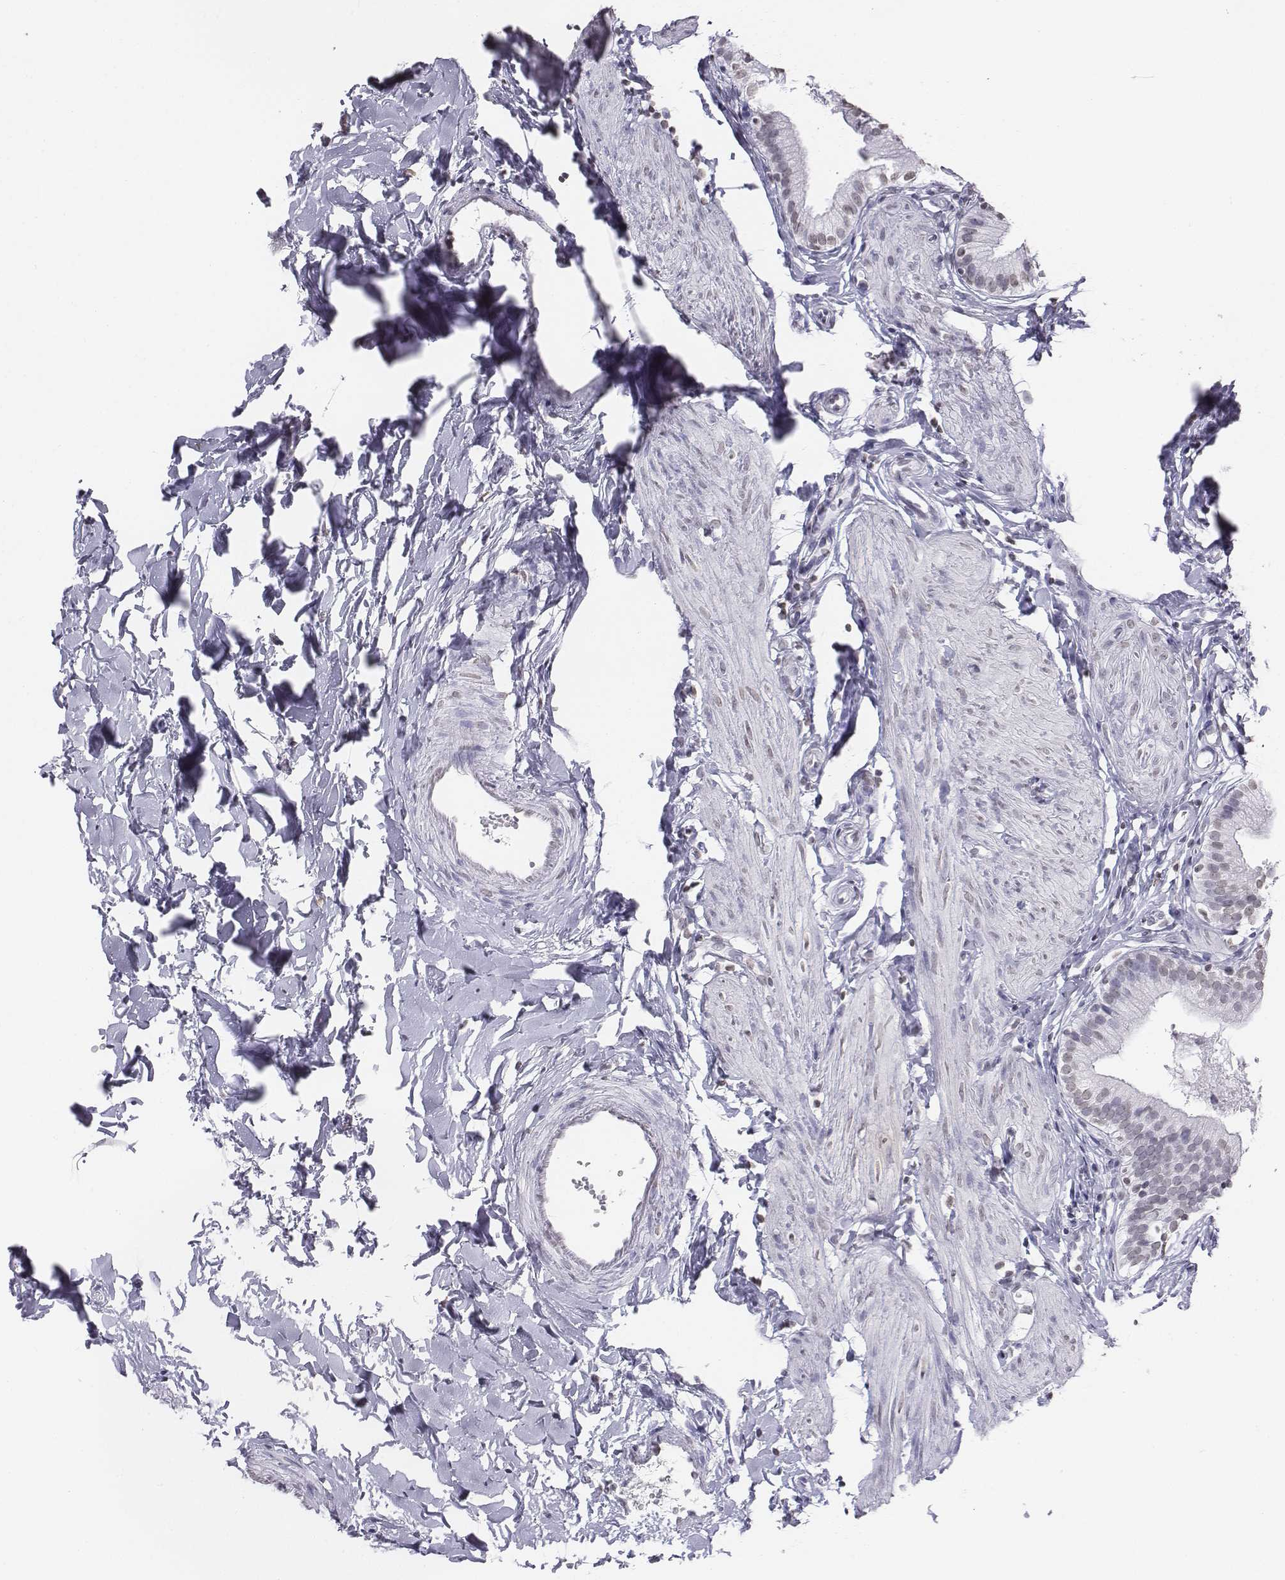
{"staining": {"intensity": "weak", "quantity": "<25%", "location": "nuclear"}, "tissue": "gallbladder", "cell_type": "Glandular cells", "image_type": "normal", "snomed": [{"axis": "morphology", "description": "Normal tissue, NOS"}, {"axis": "topography", "description": "Gallbladder"}], "caption": "An immunohistochemistry histopathology image of normal gallbladder is shown. There is no staining in glandular cells of gallbladder. The staining was performed using DAB to visualize the protein expression in brown, while the nuclei were stained in blue with hematoxylin (Magnification: 20x).", "gene": "BARHL1", "patient": {"sex": "female", "age": 47}}